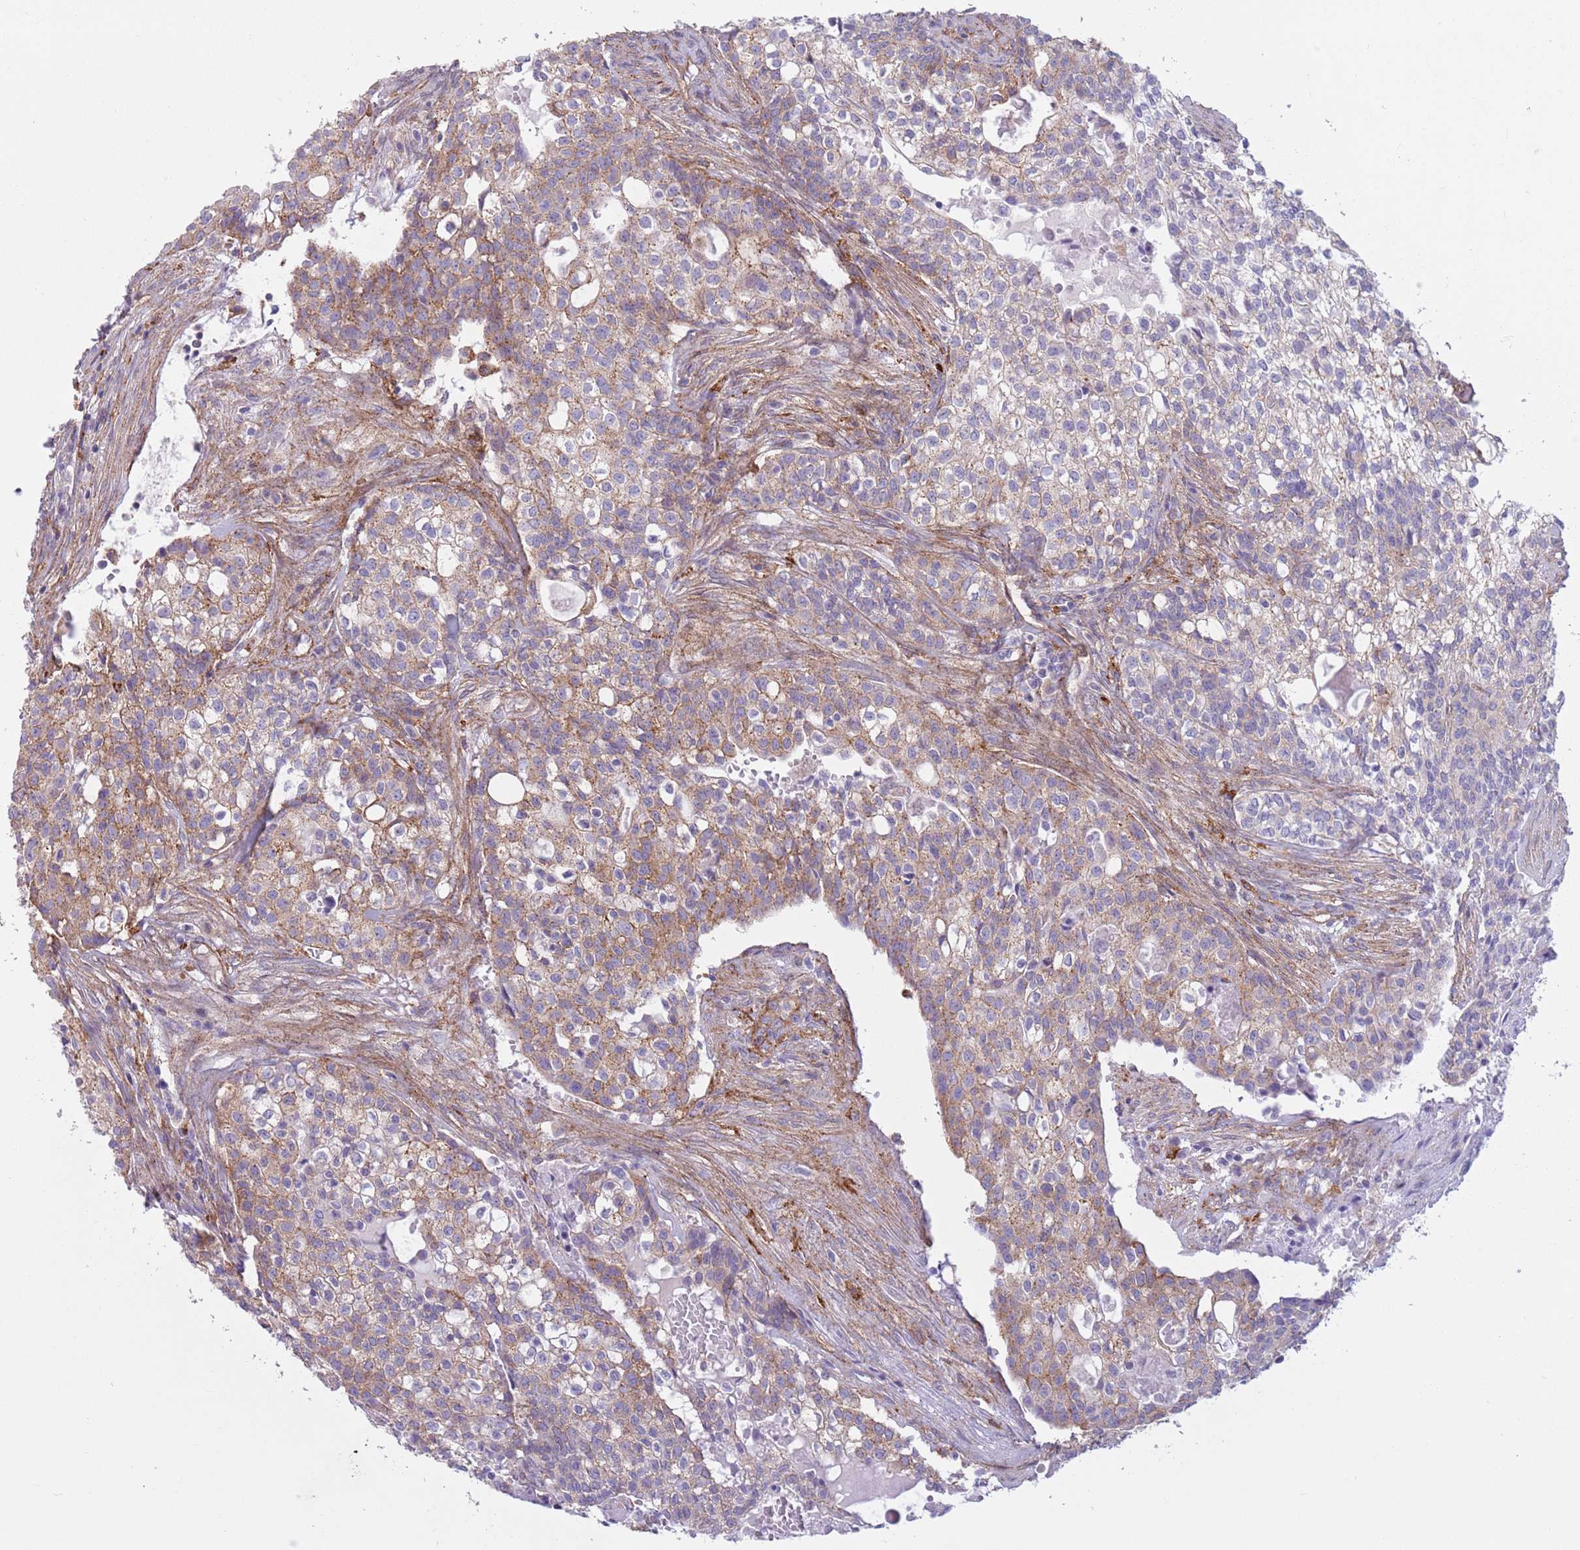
{"staining": {"intensity": "weak", "quantity": "25%-75%", "location": "cytoplasmic/membranous"}, "tissue": "head and neck cancer", "cell_type": "Tumor cells", "image_type": "cancer", "snomed": [{"axis": "morphology", "description": "Adenocarcinoma, NOS"}, {"axis": "topography", "description": "Head-Neck"}], "caption": "There is low levels of weak cytoplasmic/membranous expression in tumor cells of head and neck adenocarcinoma, as demonstrated by immunohistochemical staining (brown color).", "gene": "SNX6", "patient": {"sex": "male", "age": 81}}